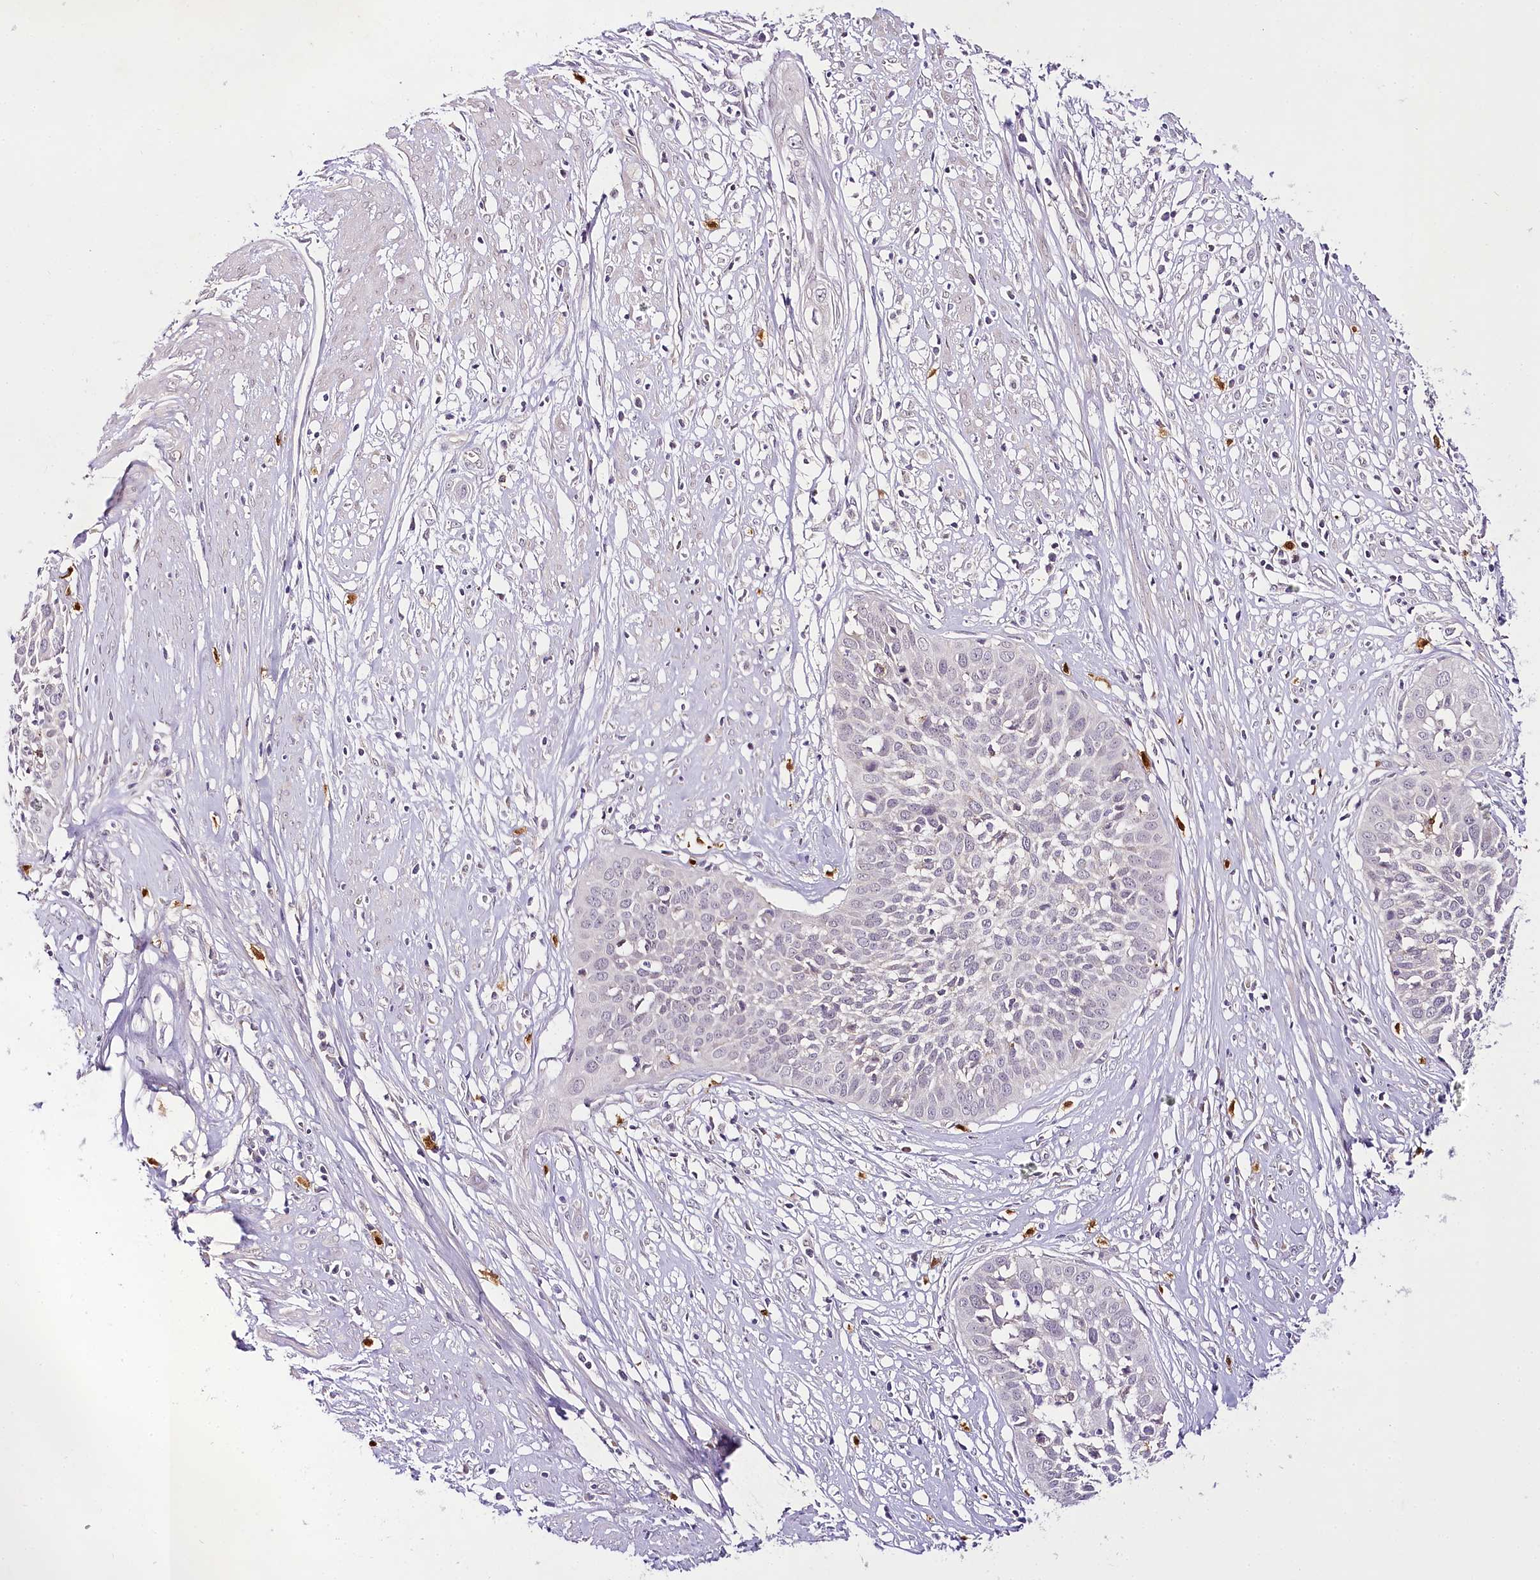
{"staining": {"intensity": "negative", "quantity": "none", "location": "none"}, "tissue": "cervical cancer", "cell_type": "Tumor cells", "image_type": "cancer", "snomed": [{"axis": "morphology", "description": "Squamous cell carcinoma, NOS"}, {"axis": "topography", "description": "Cervix"}], "caption": "This is a micrograph of immunohistochemistry (IHC) staining of cervical squamous cell carcinoma, which shows no positivity in tumor cells.", "gene": "VWA5A", "patient": {"sex": "female", "age": 34}}